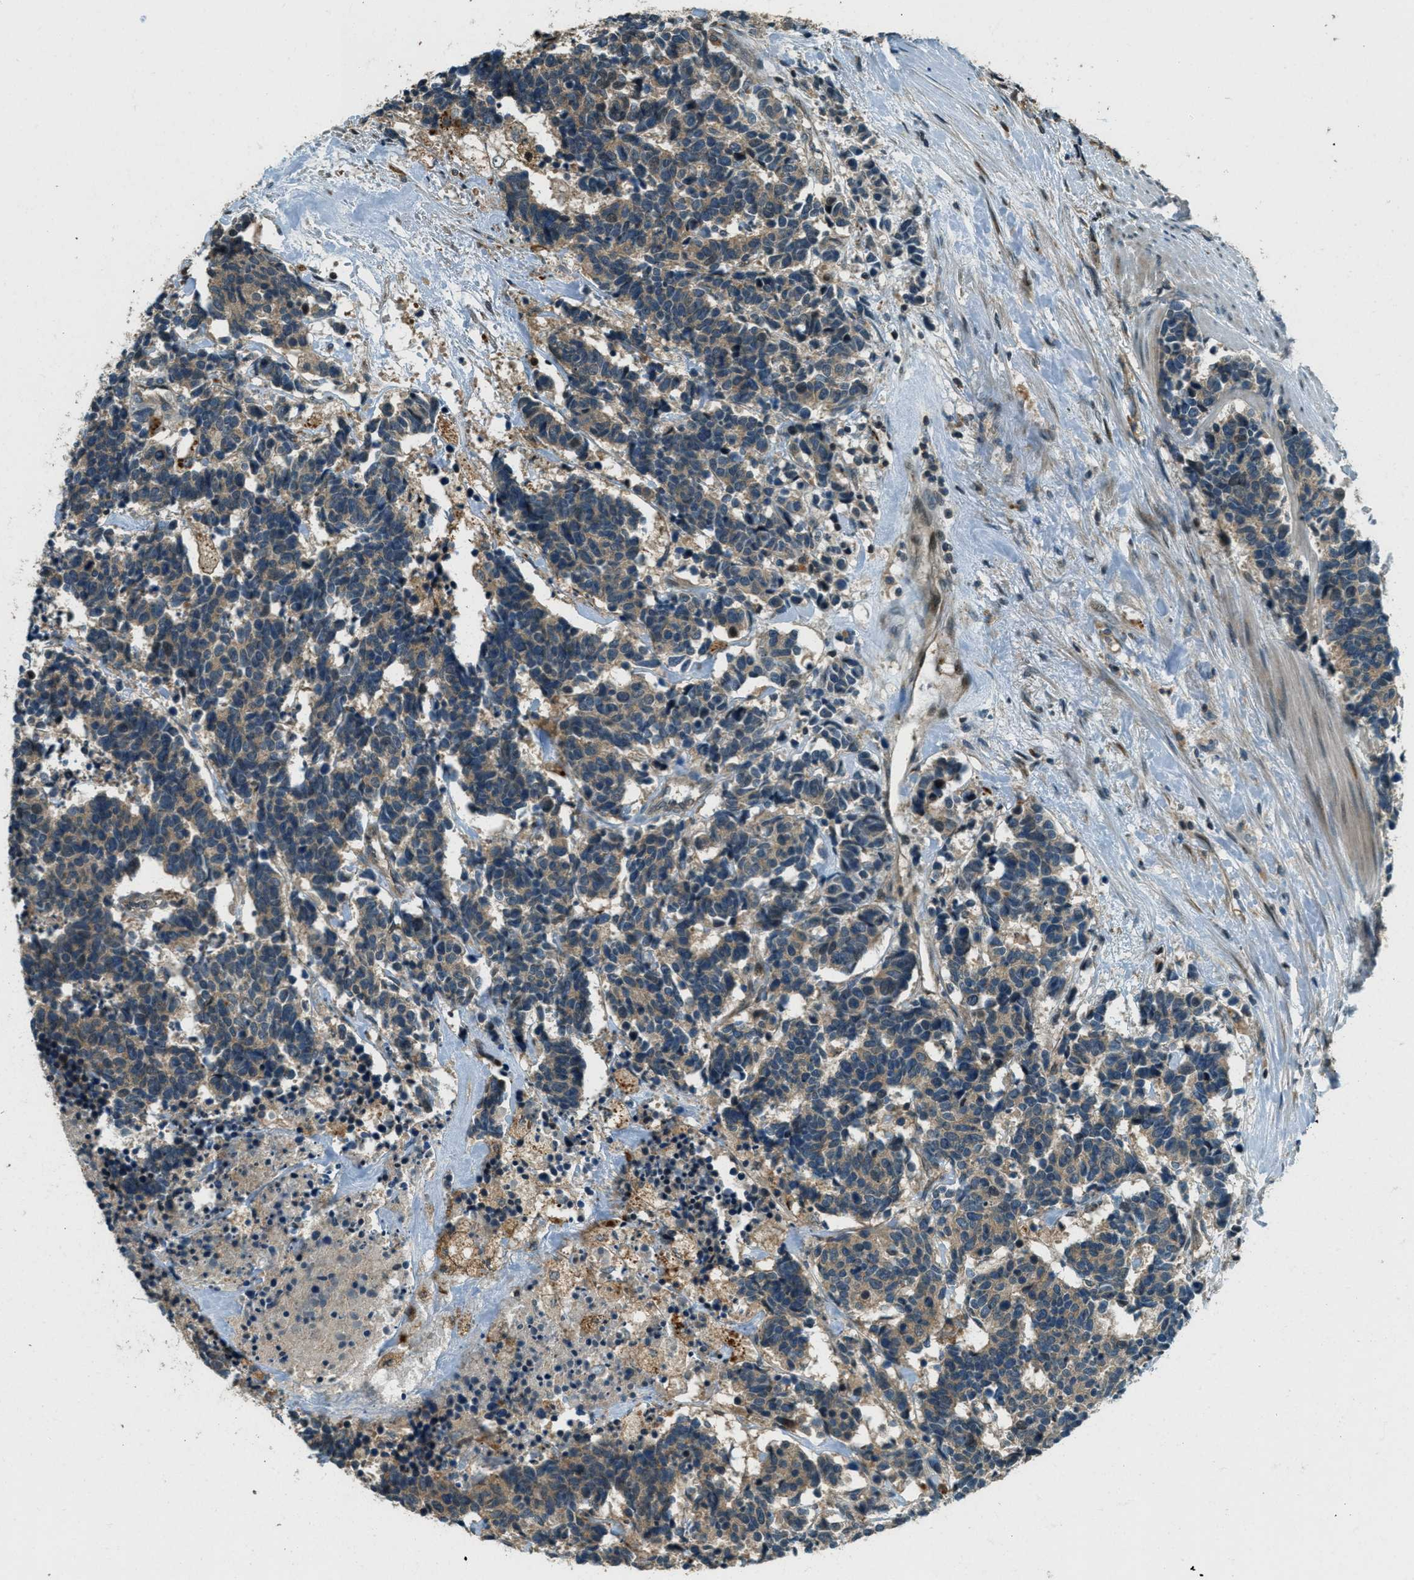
{"staining": {"intensity": "weak", "quantity": ">75%", "location": "cytoplasmic/membranous"}, "tissue": "carcinoid", "cell_type": "Tumor cells", "image_type": "cancer", "snomed": [{"axis": "morphology", "description": "Carcinoma, NOS"}, {"axis": "morphology", "description": "Carcinoid, malignant, NOS"}, {"axis": "topography", "description": "Urinary bladder"}], "caption": "An image showing weak cytoplasmic/membranous positivity in approximately >75% of tumor cells in carcinoid (malignant), as visualized by brown immunohistochemical staining.", "gene": "PTPN23", "patient": {"sex": "male", "age": 57}}